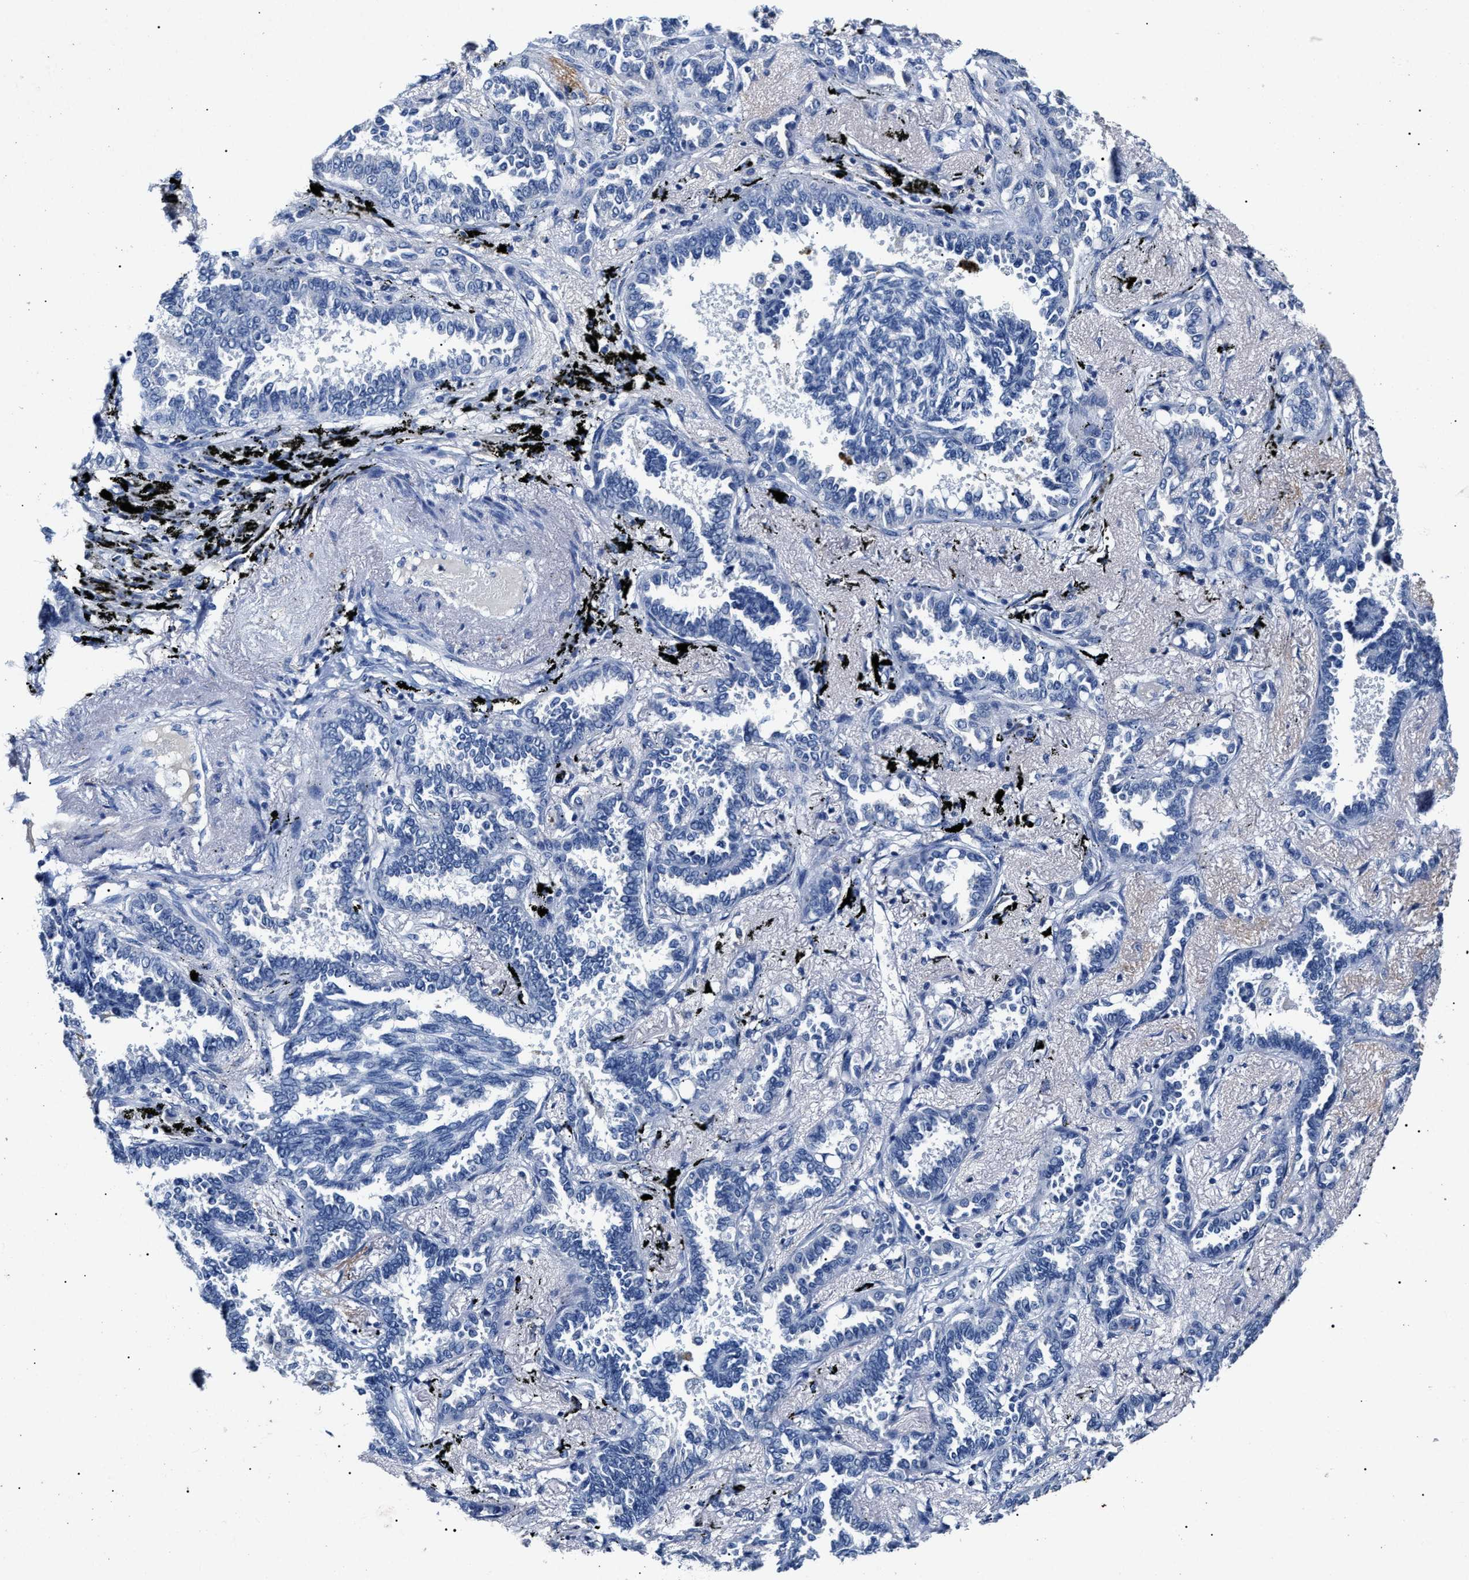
{"staining": {"intensity": "negative", "quantity": "none", "location": "none"}, "tissue": "lung cancer", "cell_type": "Tumor cells", "image_type": "cancer", "snomed": [{"axis": "morphology", "description": "Adenocarcinoma, NOS"}, {"axis": "topography", "description": "Lung"}], "caption": "A photomicrograph of adenocarcinoma (lung) stained for a protein demonstrates no brown staining in tumor cells. (Brightfield microscopy of DAB (3,3'-diaminobenzidine) IHC at high magnification).", "gene": "LRRC8E", "patient": {"sex": "male", "age": 59}}